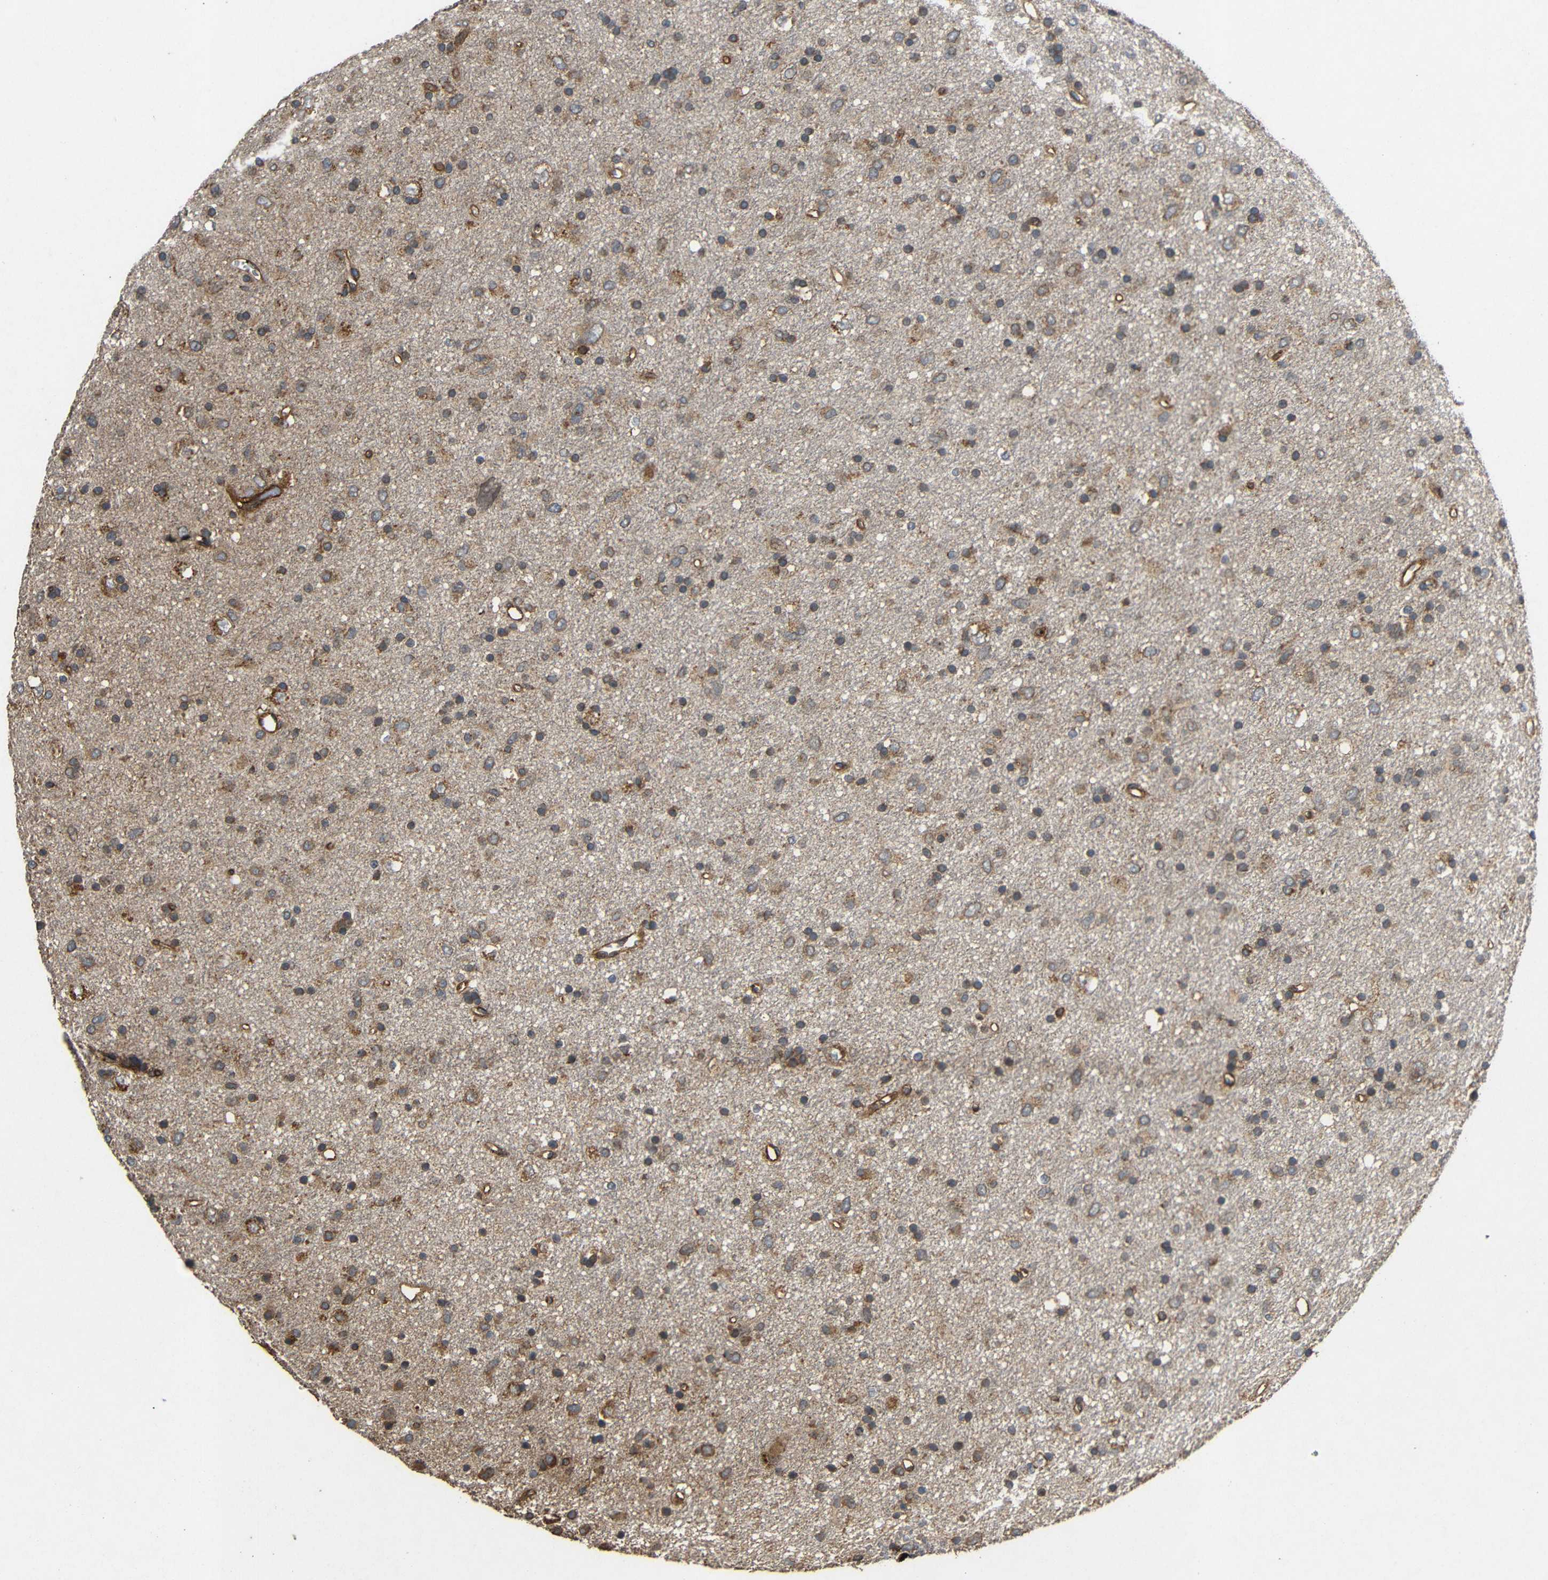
{"staining": {"intensity": "strong", "quantity": "25%-75%", "location": "cytoplasmic/membranous"}, "tissue": "glioma", "cell_type": "Tumor cells", "image_type": "cancer", "snomed": [{"axis": "morphology", "description": "Glioma, malignant, Low grade"}, {"axis": "topography", "description": "Brain"}], "caption": "A brown stain shows strong cytoplasmic/membranous positivity of a protein in human glioma tumor cells. The staining was performed using DAB (3,3'-diaminobenzidine), with brown indicating positive protein expression. Nuclei are stained blue with hematoxylin.", "gene": "EIF2S1", "patient": {"sex": "male", "age": 77}}